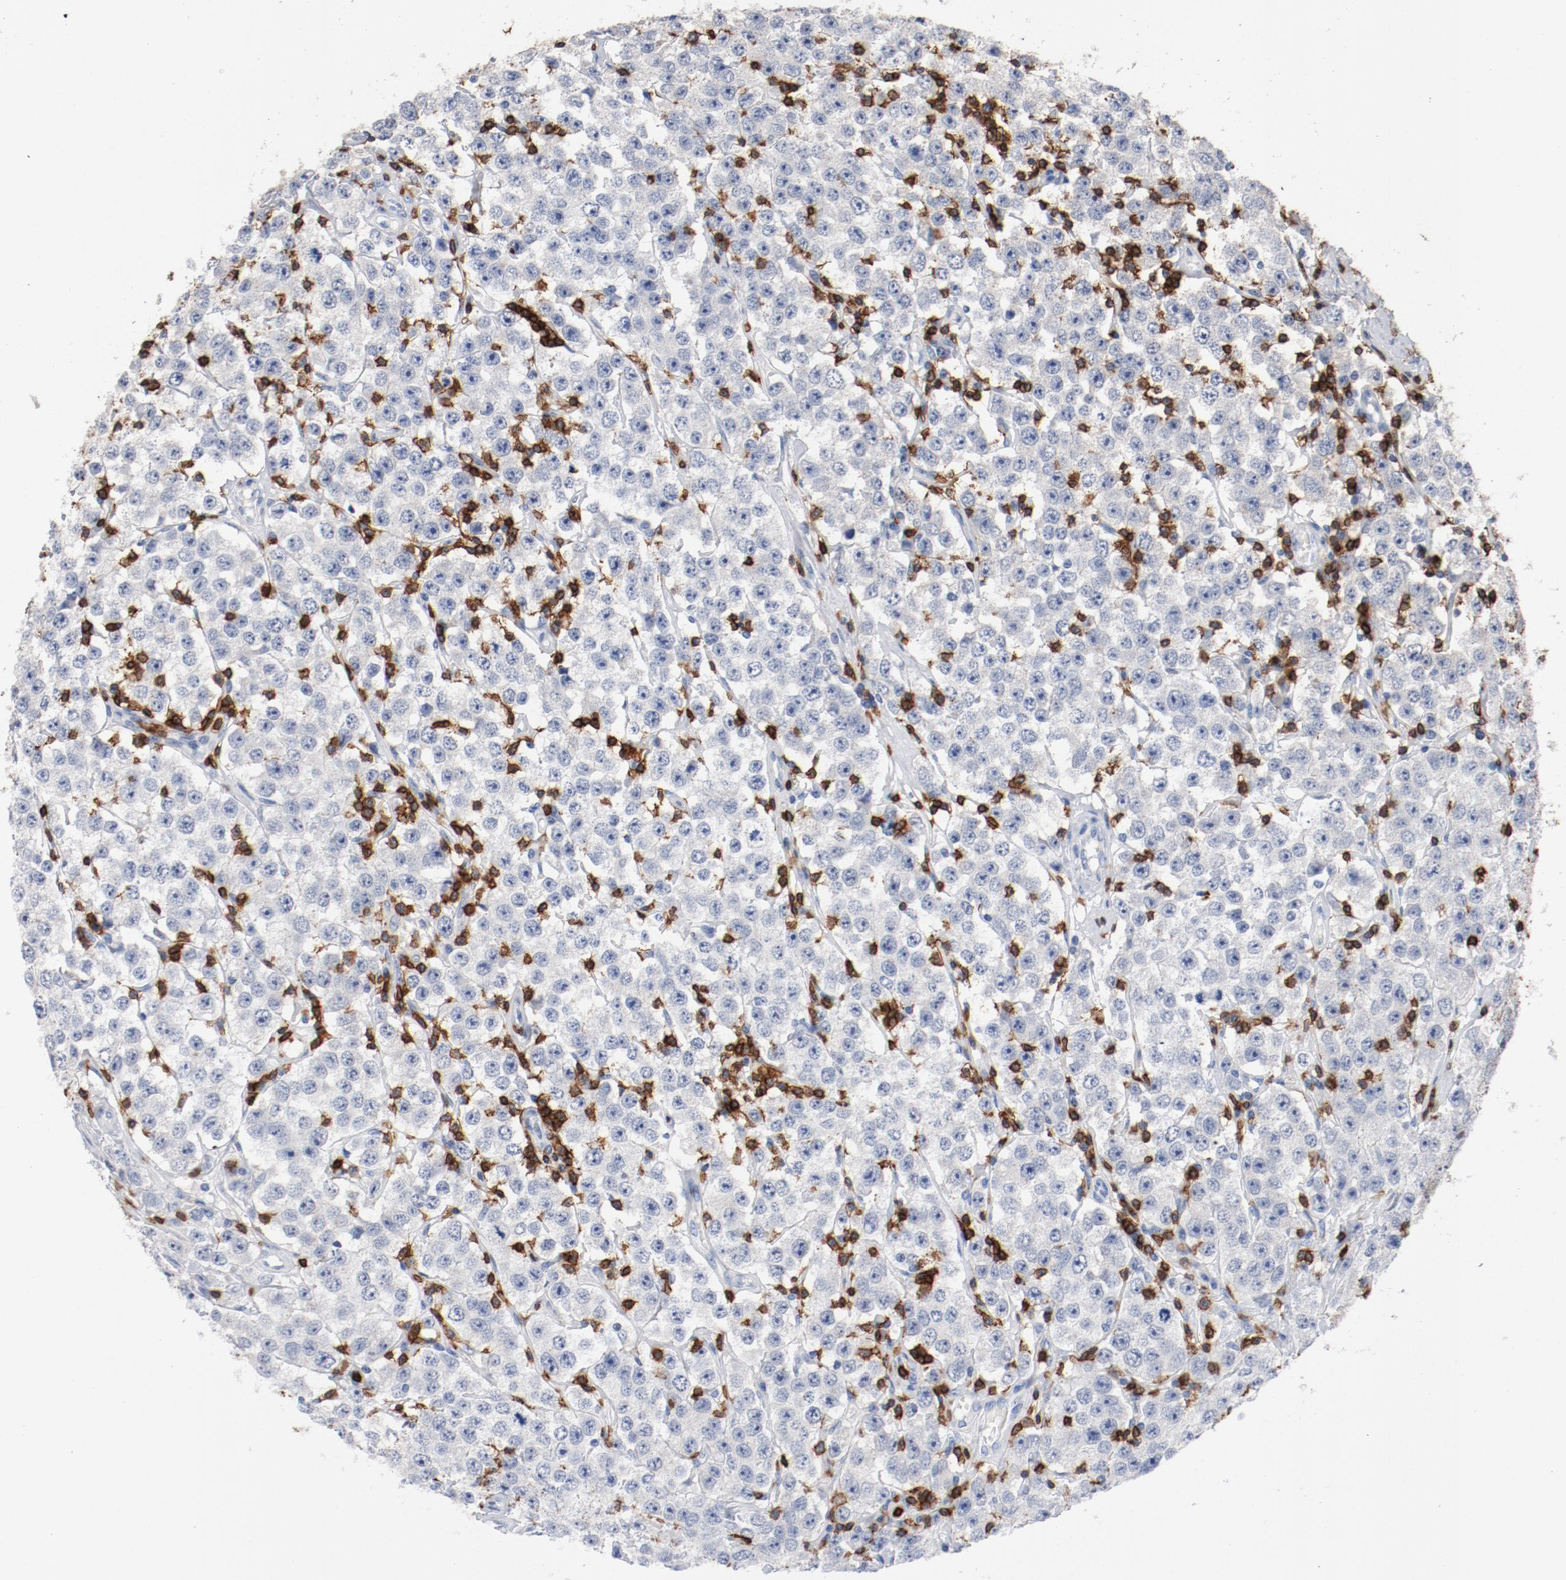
{"staining": {"intensity": "negative", "quantity": "none", "location": "none"}, "tissue": "testis cancer", "cell_type": "Tumor cells", "image_type": "cancer", "snomed": [{"axis": "morphology", "description": "Seminoma, NOS"}, {"axis": "topography", "description": "Testis"}], "caption": "Human testis cancer (seminoma) stained for a protein using IHC shows no positivity in tumor cells.", "gene": "CD247", "patient": {"sex": "male", "age": 52}}